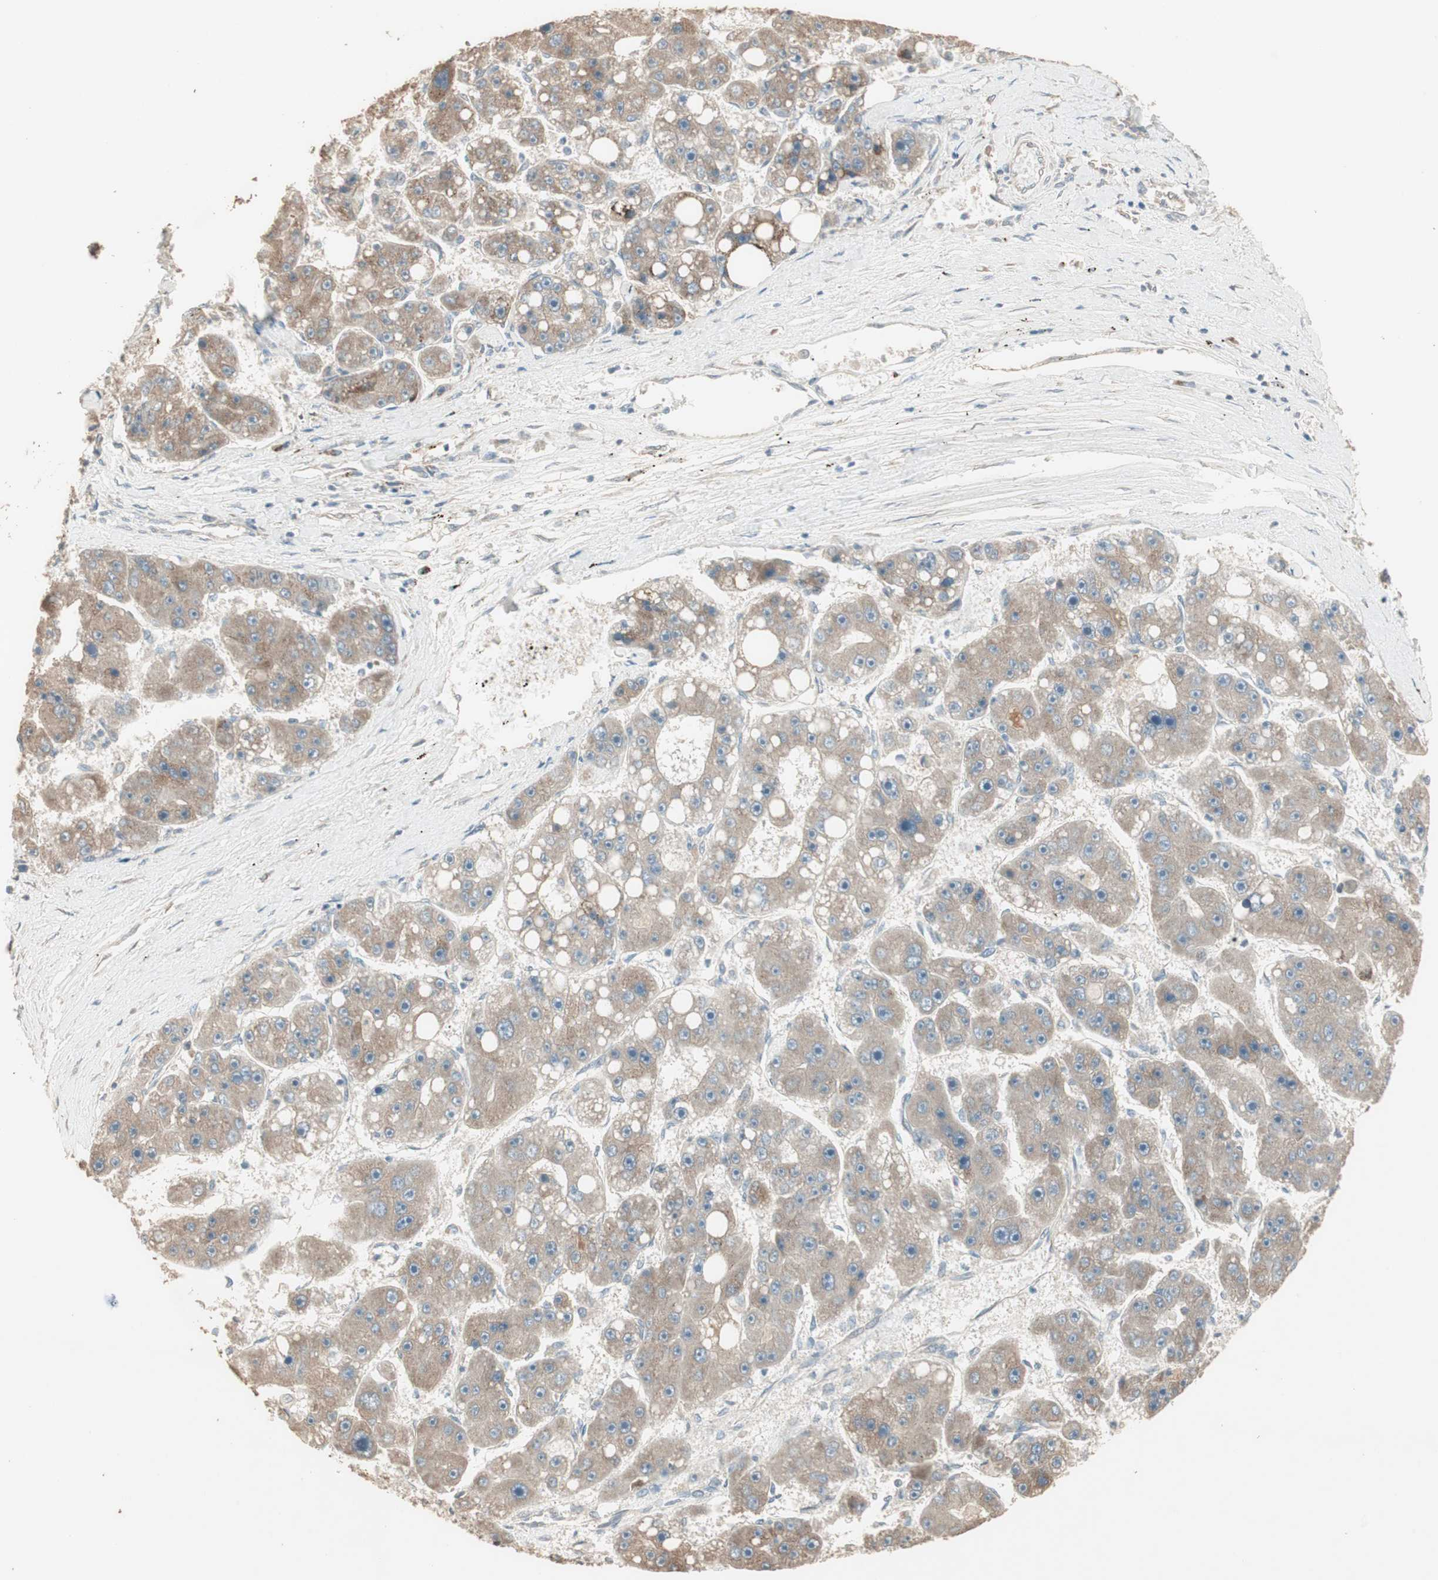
{"staining": {"intensity": "moderate", "quantity": ">75%", "location": "cytoplasmic/membranous"}, "tissue": "liver cancer", "cell_type": "Tumor cells", "image_type": "cancer", "snomed": [{"axis": "morphology", "description": "Carcinoma, Hepatocellular, NOS"}, {"axis": "topography", "description": "Liver"}], "caption": "IHC staining of liver cancer (hepatocellular carcinoma), which demonstrates medium levels of moderate cytoplasmic/membranous staining in approximately >75% of tumor cells indicating moderate cytoplasmic/membranous protein staining. The staining was performed using DAB (brown) for protein detection and nuclei were counterstained in hematoxylin (blue).", "gene": "RARRES1", "patient": {"sex": "female", "age": 61}}